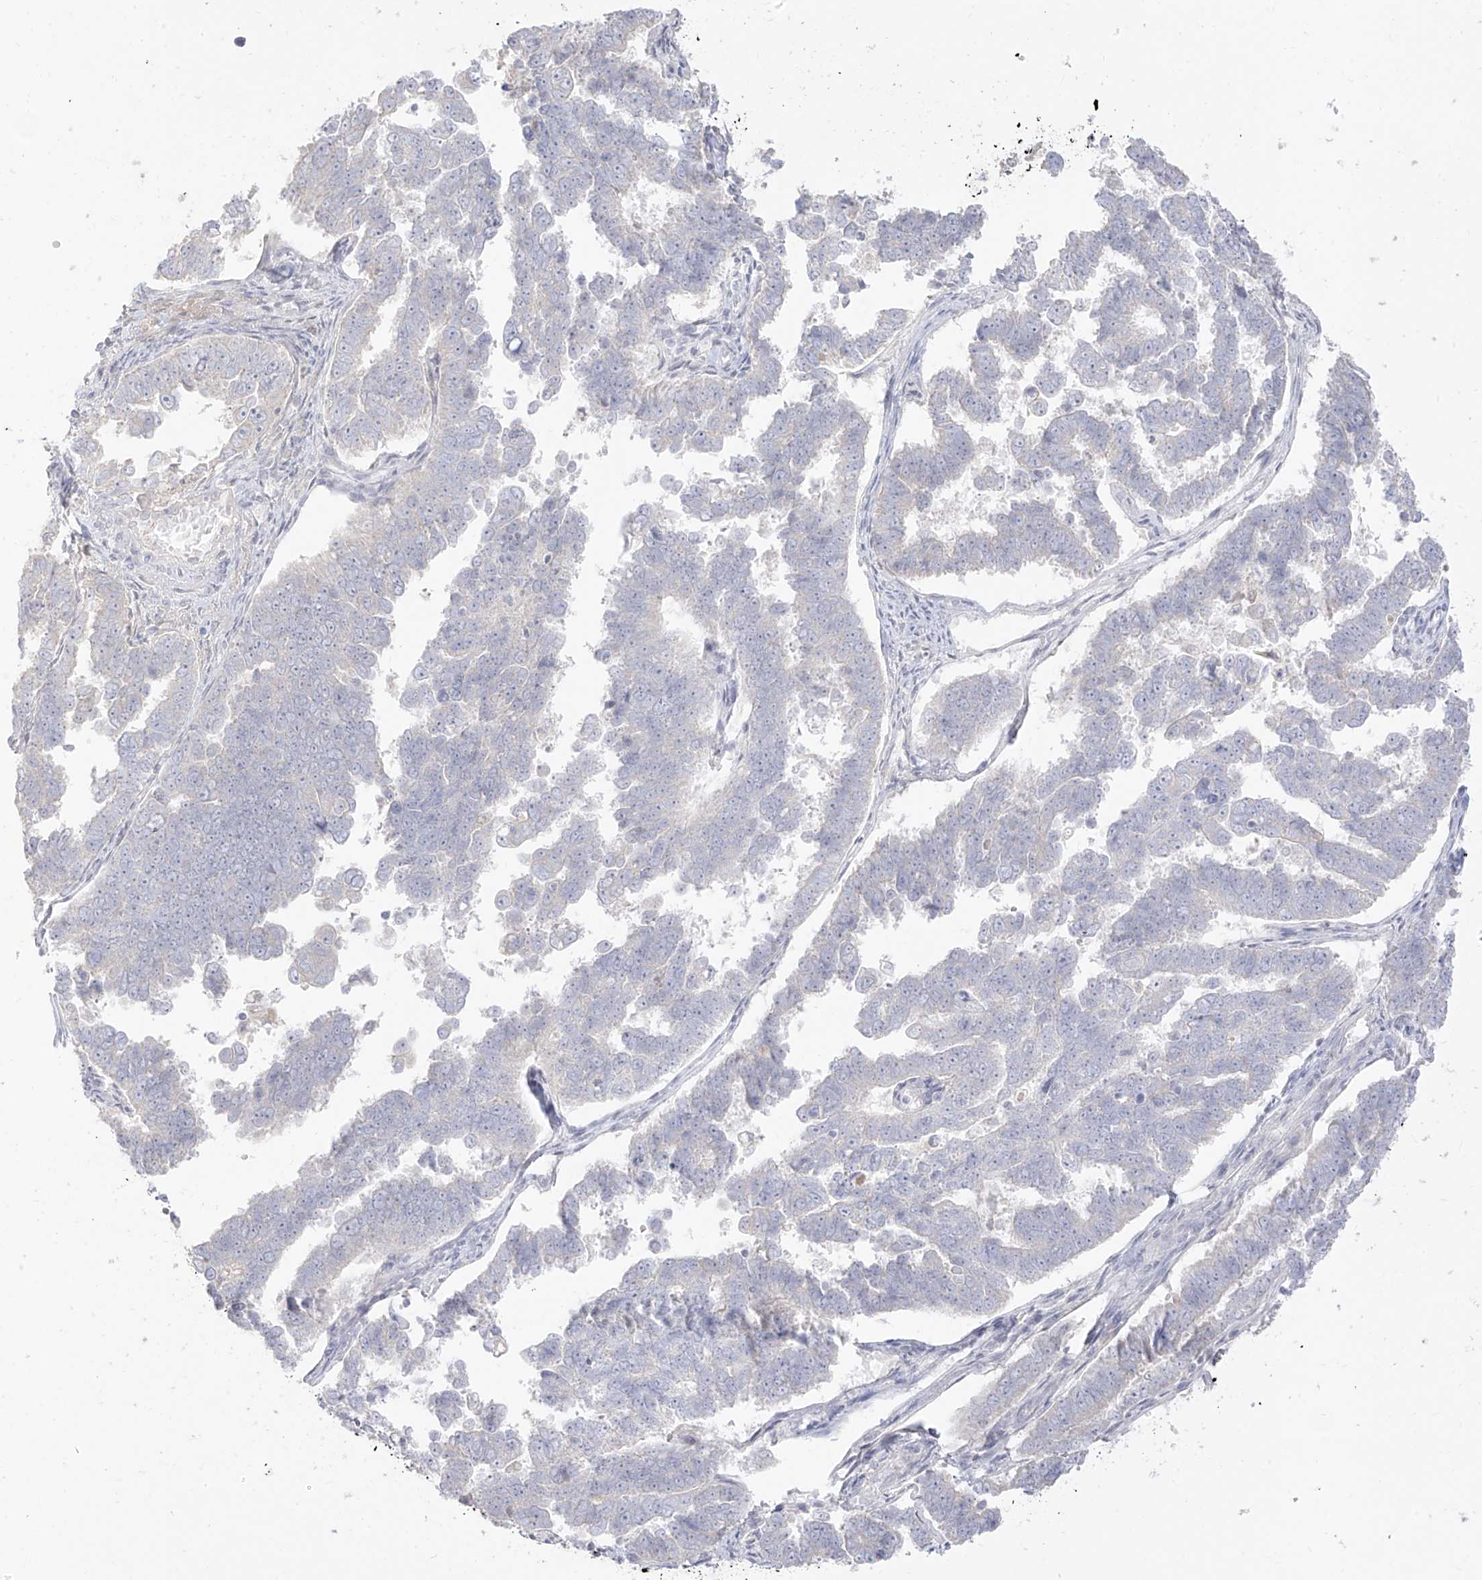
{"staining": {"intensity": "negative", "quantity": "none", "location": "none"}, "tissue": "endometrial cancer", "cell_type": "Tumor cells", "image_type": "cancer", "snomed": [{"axis": "morphology", "description": "Adenocarcinoma, NOS"}, {"axis": "topography", "description": "Endometrium"}], "caption": "Endometrial cancer was stained to show a protein in brown. There is no significant staining in tumor cells.", "gene": "ARHGEF40", "patient": {"sex": "female", "age": 75}}